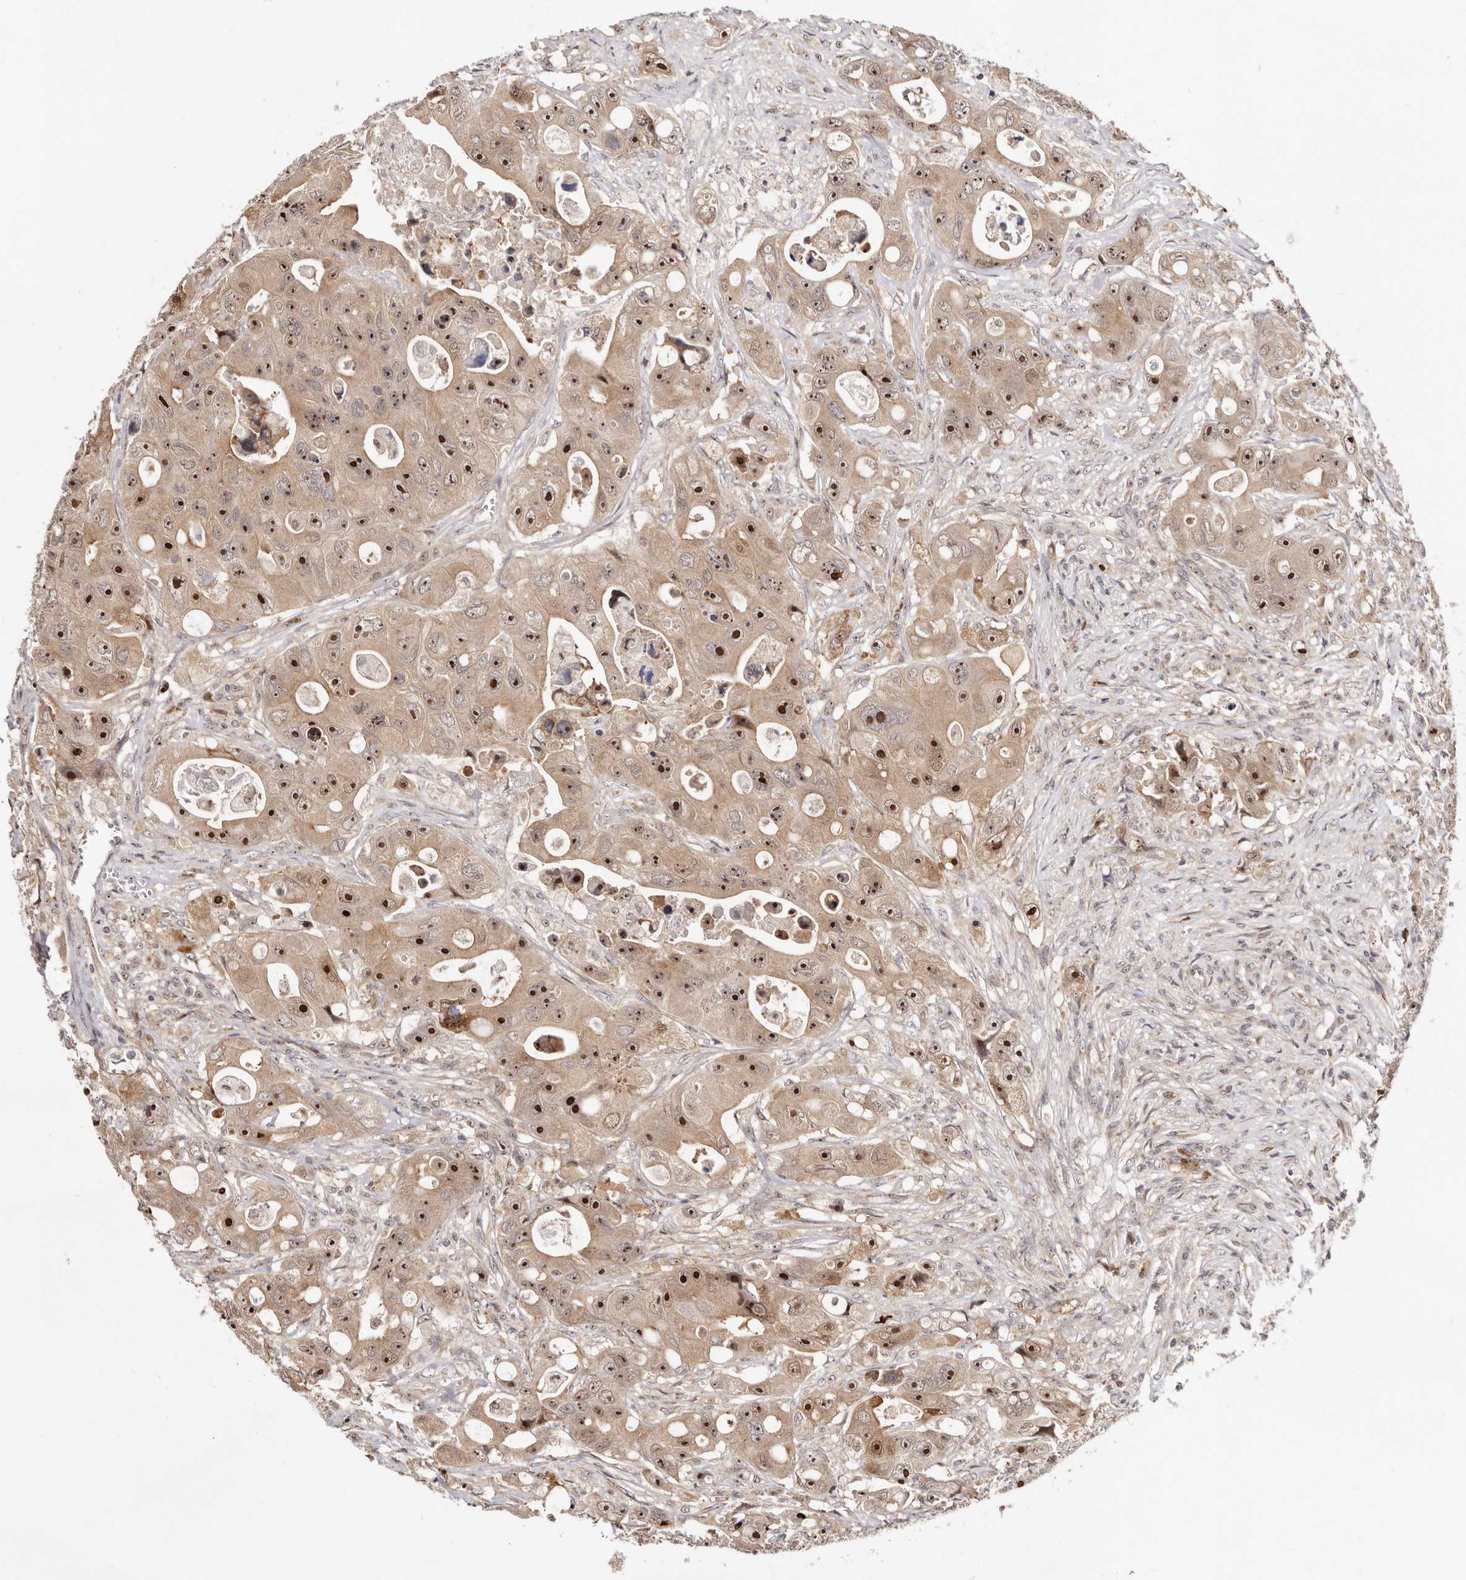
{"staining": {"intensity": "strong", "quantity": ">75%", "location": "nuclear"}, "tissue": "colorectal cancer", "cell_type": "Tumor cells", "image_type": "cancer", "snomed": [{"axis": "morphology", "description": "Adenocarcinoma, NOS"}, {"axis": "topography", "description": "Colon"}], "caption": "Colorectal adenocarcinoma tissue reveals strong nuclear staining in approximately >75% of tumor cells", "gene": "APOL6", "patient": {"sex": "female", "age": 46}}